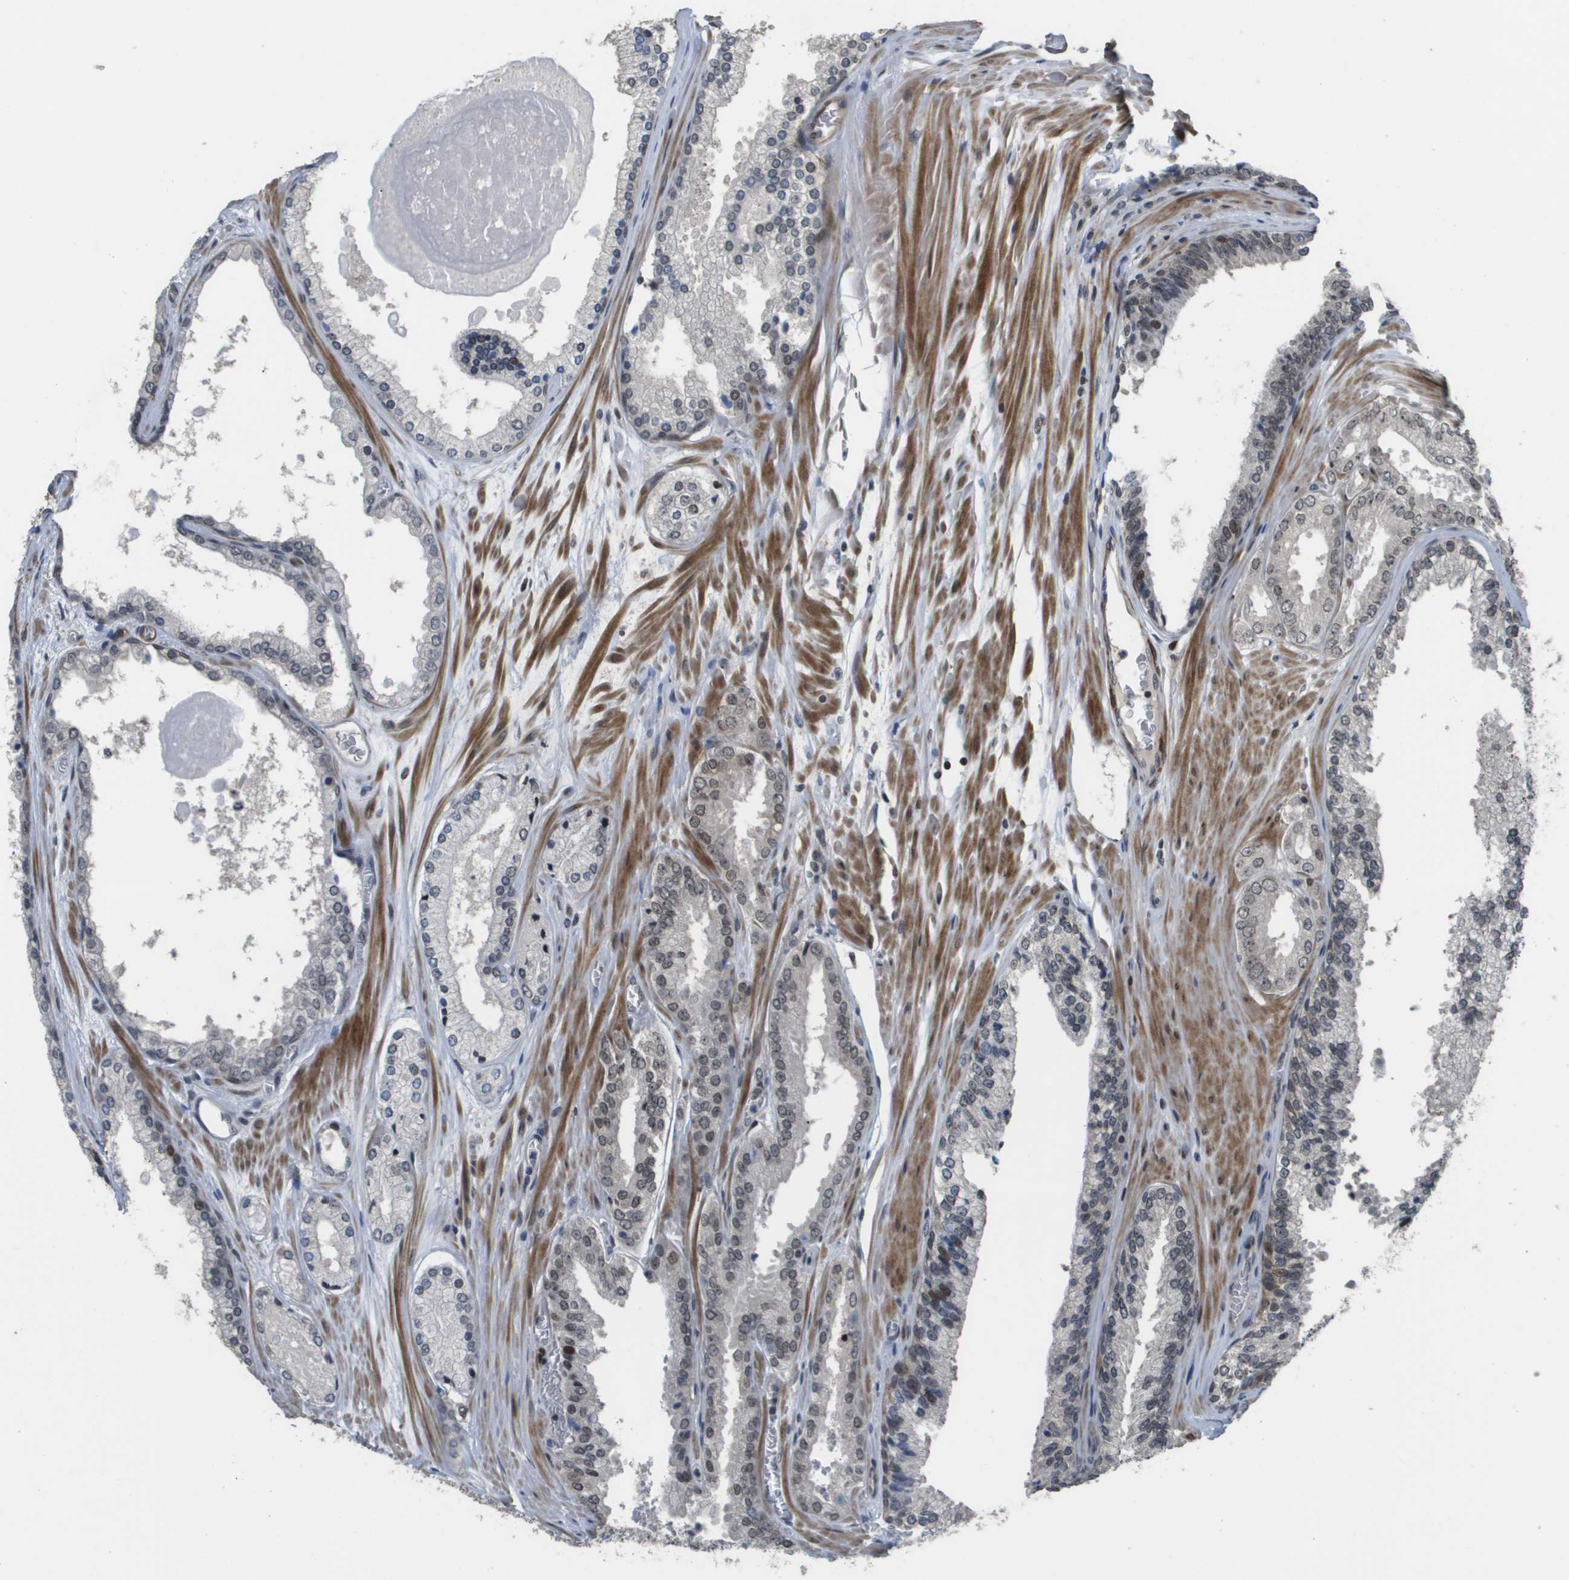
{"staining": {"intensity": "weak", "quantity": "<25%", "location": "nuclear"}, "tissue": "prostate cancer", "cell_type": "Tumor cells", "image_type": "cancer", "snomed": [{"axis": "morphology", "description": "Adenocarcinoma, High grade"}, {"axis": "topography", "description": "Prostate"}], "caption": "Tumor cells are negative for brown protein staining in prostate cancer. (Brightfield microscopy of DAB (3,3'-diaminobenzidine) IHC at high magnification).", "gene": "KAT5", "patient": {"sex": "male", "age": 65}}